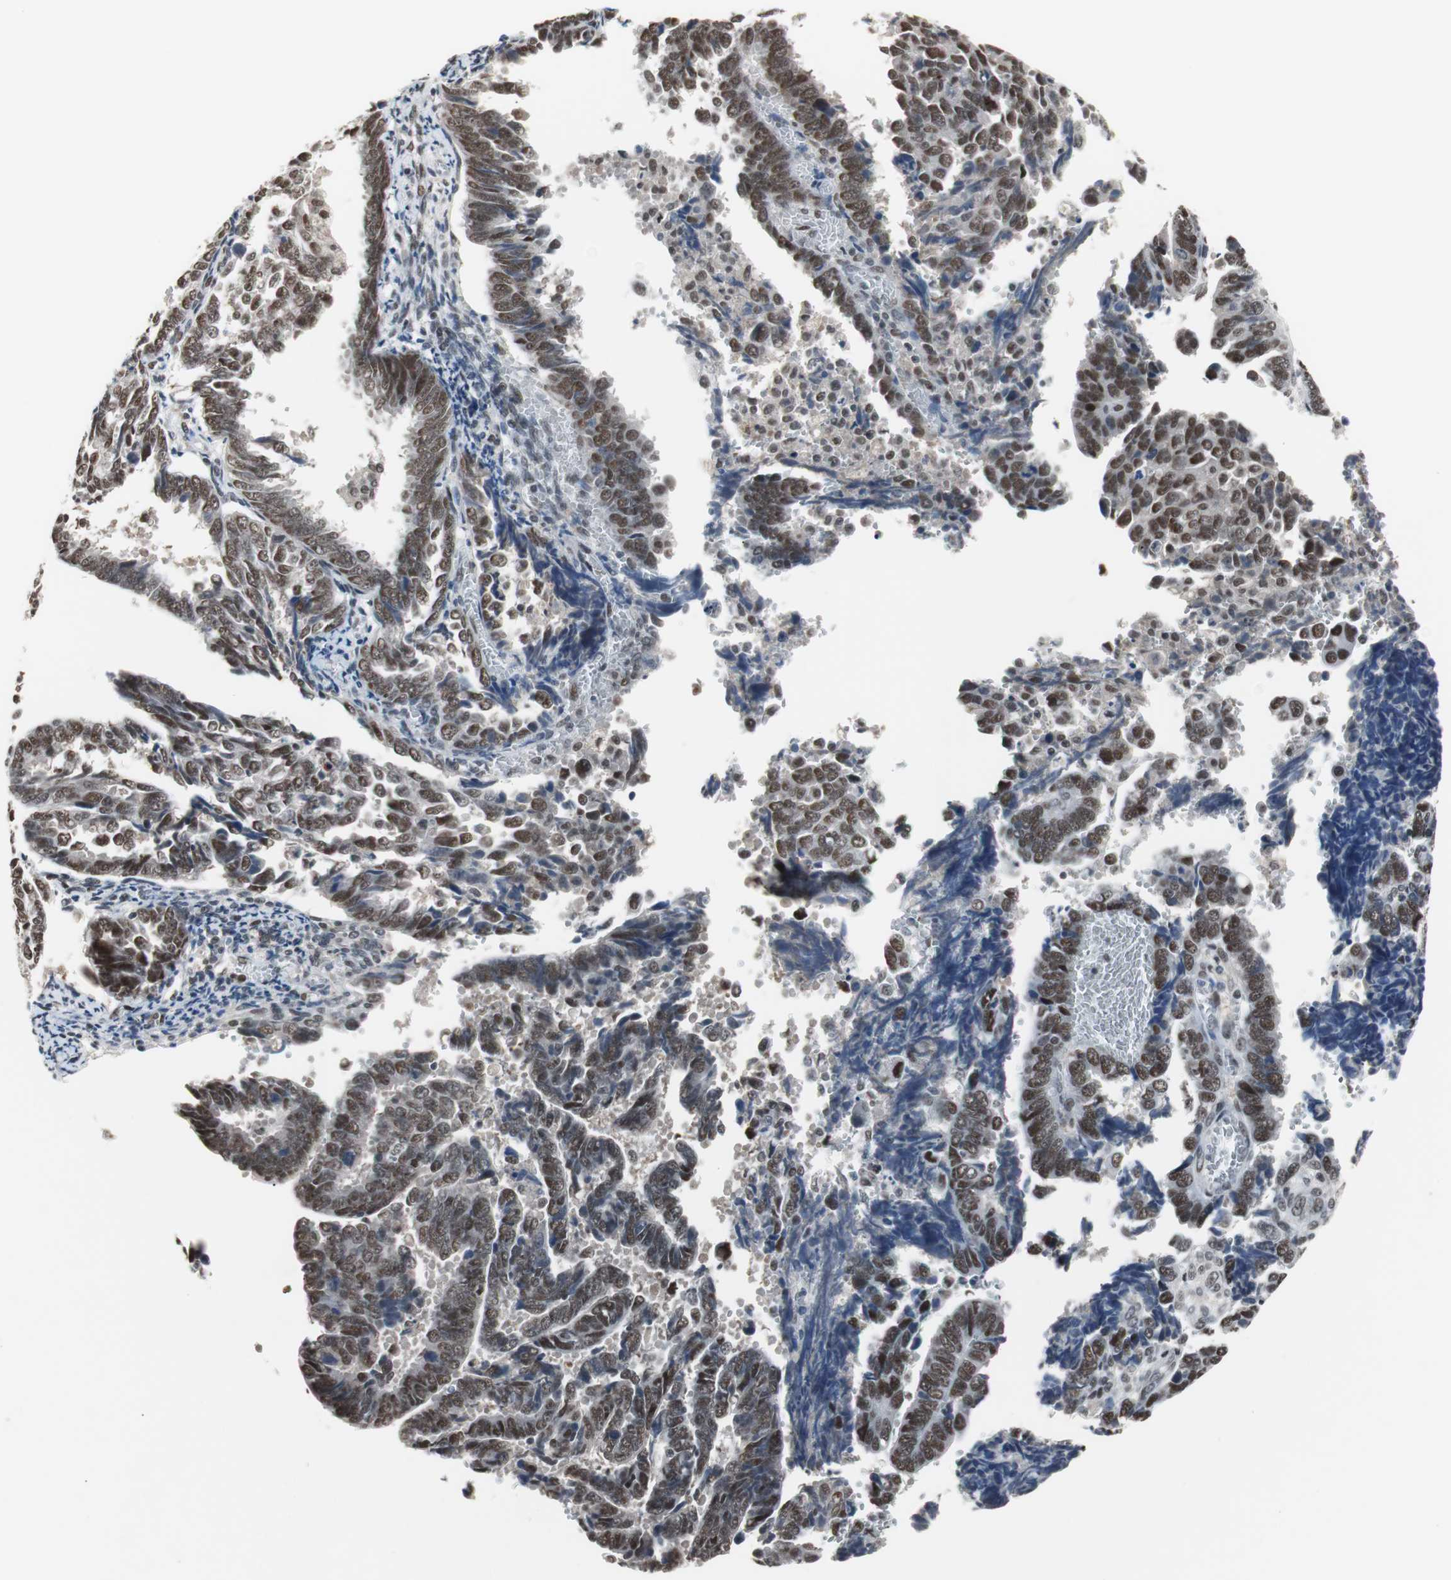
{"staining": {"intensity": "strong", "quantity": ">75%", "location": "nuclear"}, "tissue": "endometrial cancer", "cell_type": "Tumor cells", "image_type": "cancer", "snomed": [{"axis": "morphology", "description": "Adenocarcinoma, NOS"}, {"axis": "topography", "description": "Endometrium"}], "caption": "Adenocarcinoma (endometrial) stained with a brown dye reveals strong nuclear positive staining in approximately >75% of tumor cells.", "gene": "TAF7", "patient": {"sex": "female", "age": 75}}